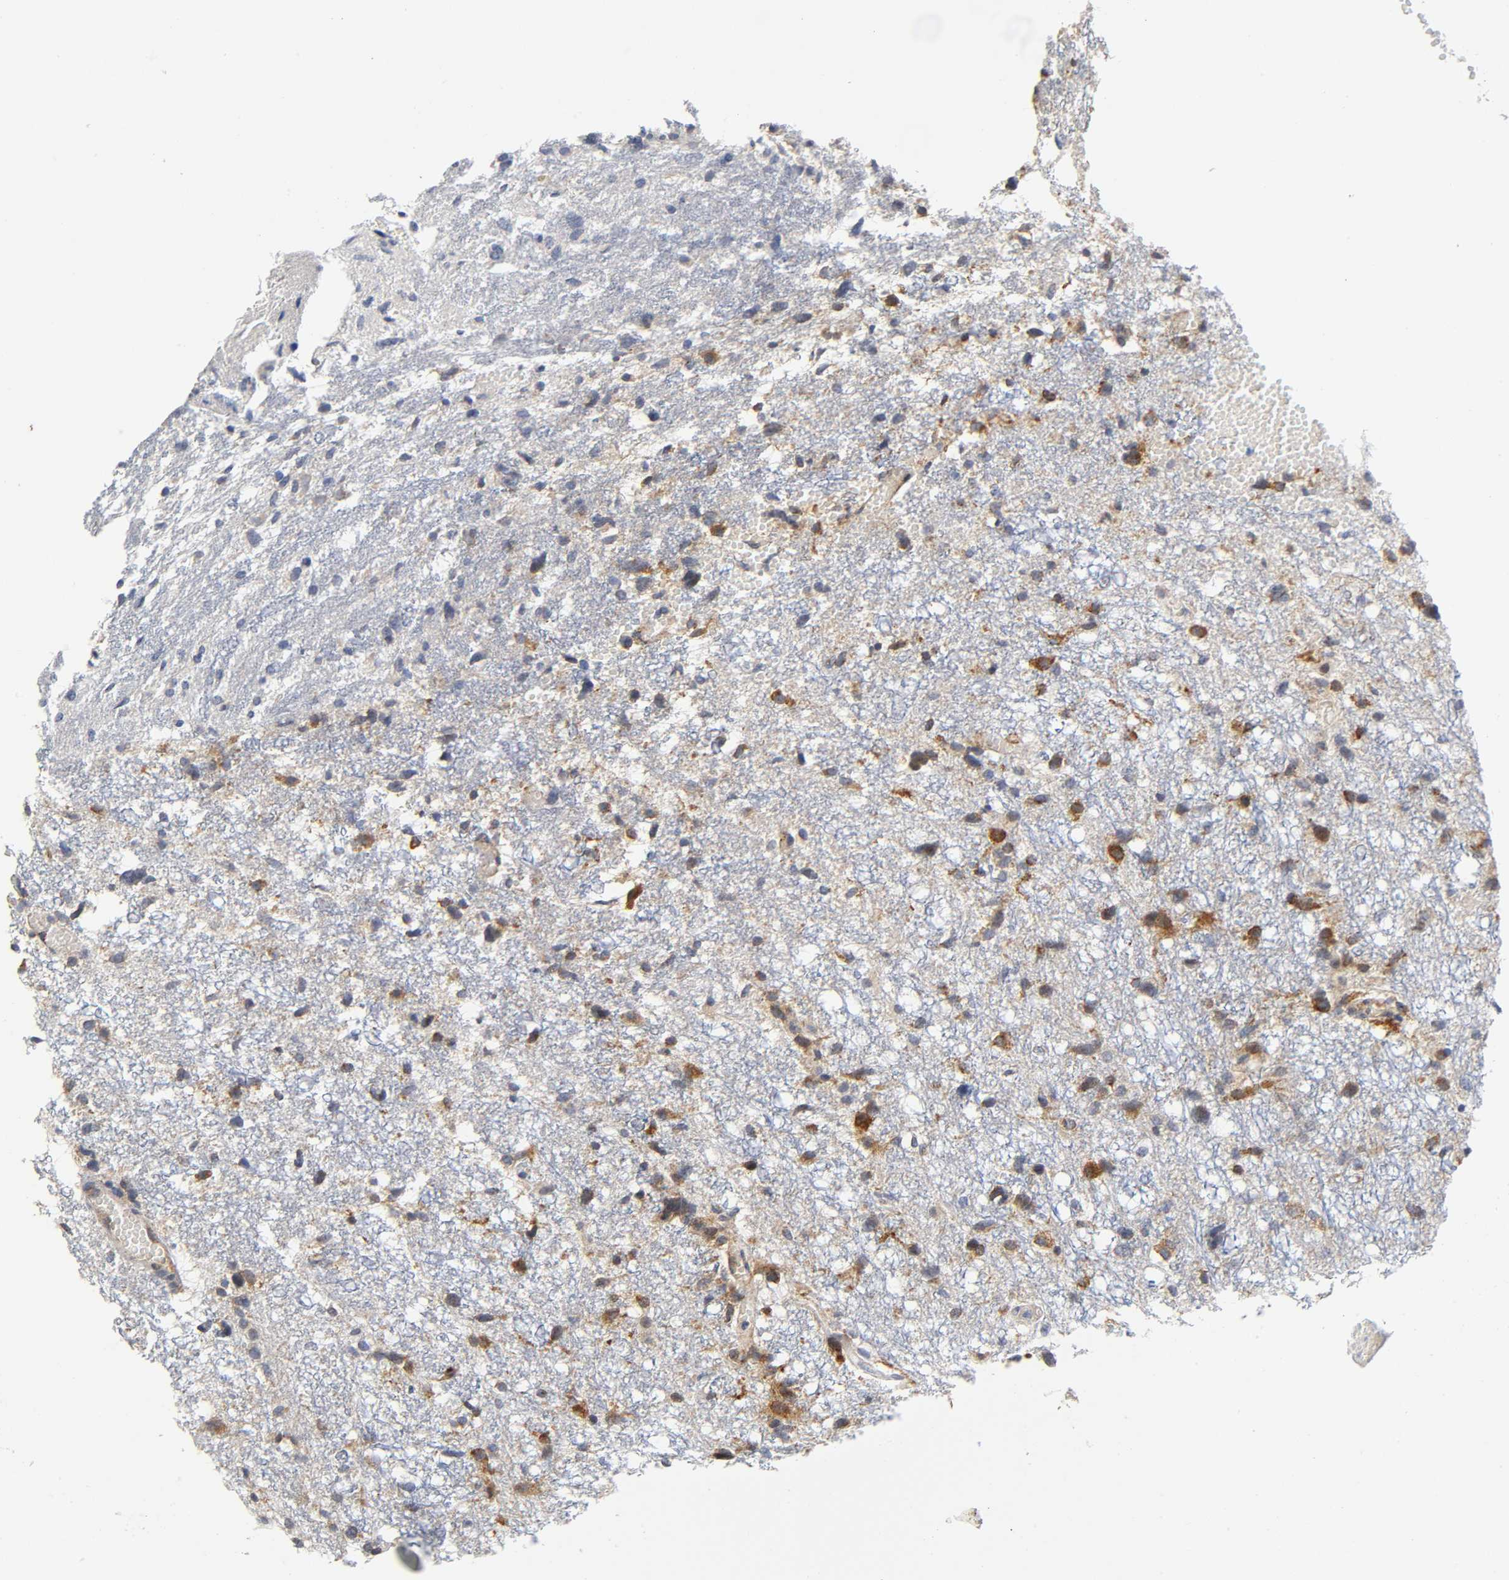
{"staining": {"intensity": "moderate", "quantity": "25%-75%", "location": "cytoplasmic/membranous"}, "tissue": "glioma", "cell_type": "Tumor cells", "image_type": "cancer", "snomed": [{"axis": "morphology", "description": "Glioma, malignant, High grade"}, {"axis": "topography", "description": "Brain"}], "caption": "DAB immunohistochemical staining of human malignant glioma (high-grade) reveals moderate cytoplasmic/membranous protein positivity in about 25%-75% of tumor cells. The staining was performed using DAB to visualize the protein expression in brown, while the nuclei were stained in blue with hematoxylin (Magnification: 20x).", "gene": "SOS2", "patient": {"sex": "female", "age": 59}}